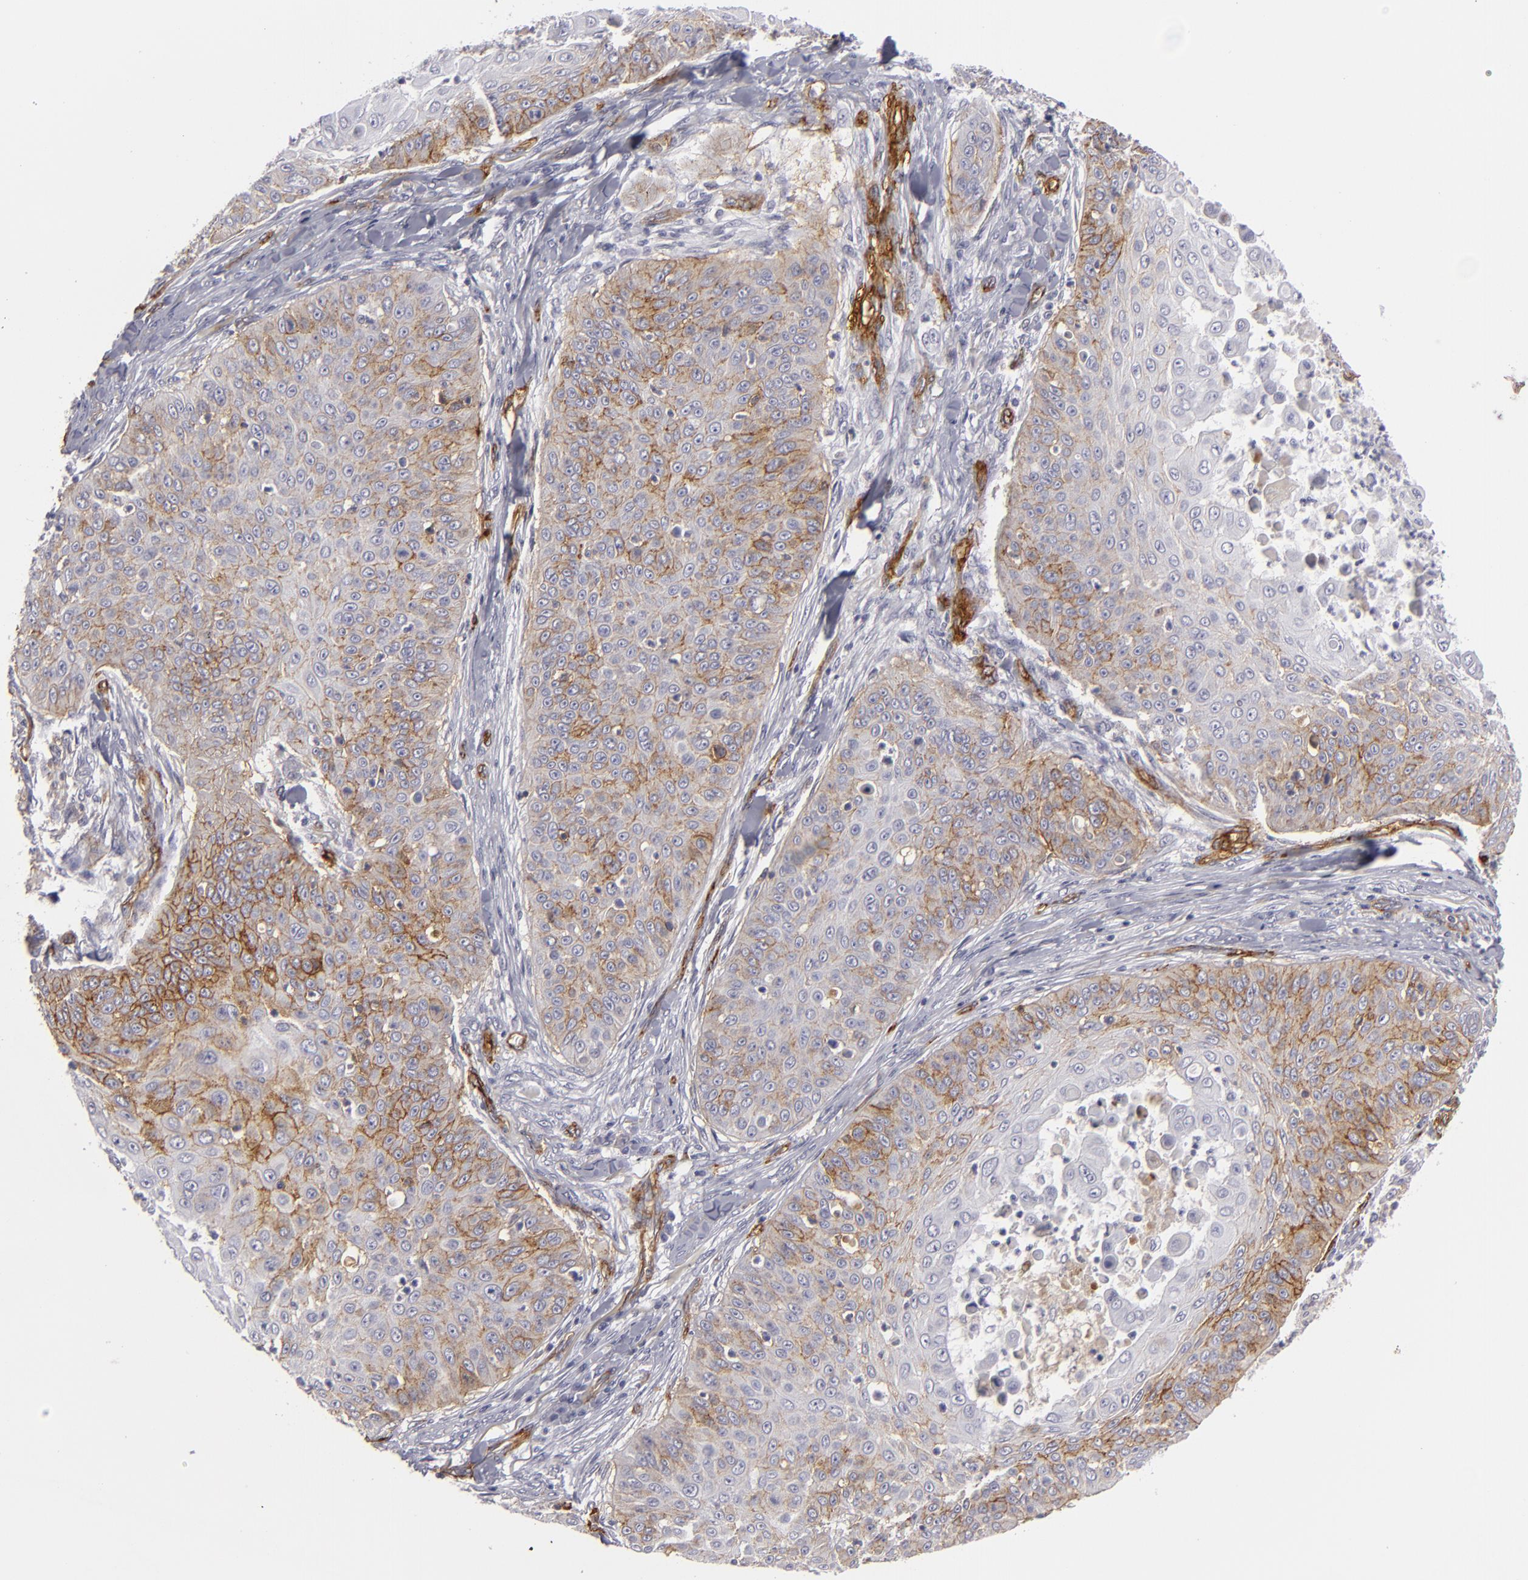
{"staining": {"intensity": "moderate", "quantity": "25%-75%", "location": "cytoplasmic/membranous"}, "tissue": "skin cancer", "cell_type": "Tumor cells", "image_type": "cancer", "snomed": [{"axis": "morphology", "description": "Squamous cell carcinoma, NOS"}, {"axis": "topography", "description": "Skin"}], "caption": "This is a histology image of immunohistochemistry (IHC) staining of skin cancer, which shows moderate staining in the cytoplasmic/membranous of tumor cells.", "gene": "MCAM", "patient": {"sex": "male", "age": 82}}